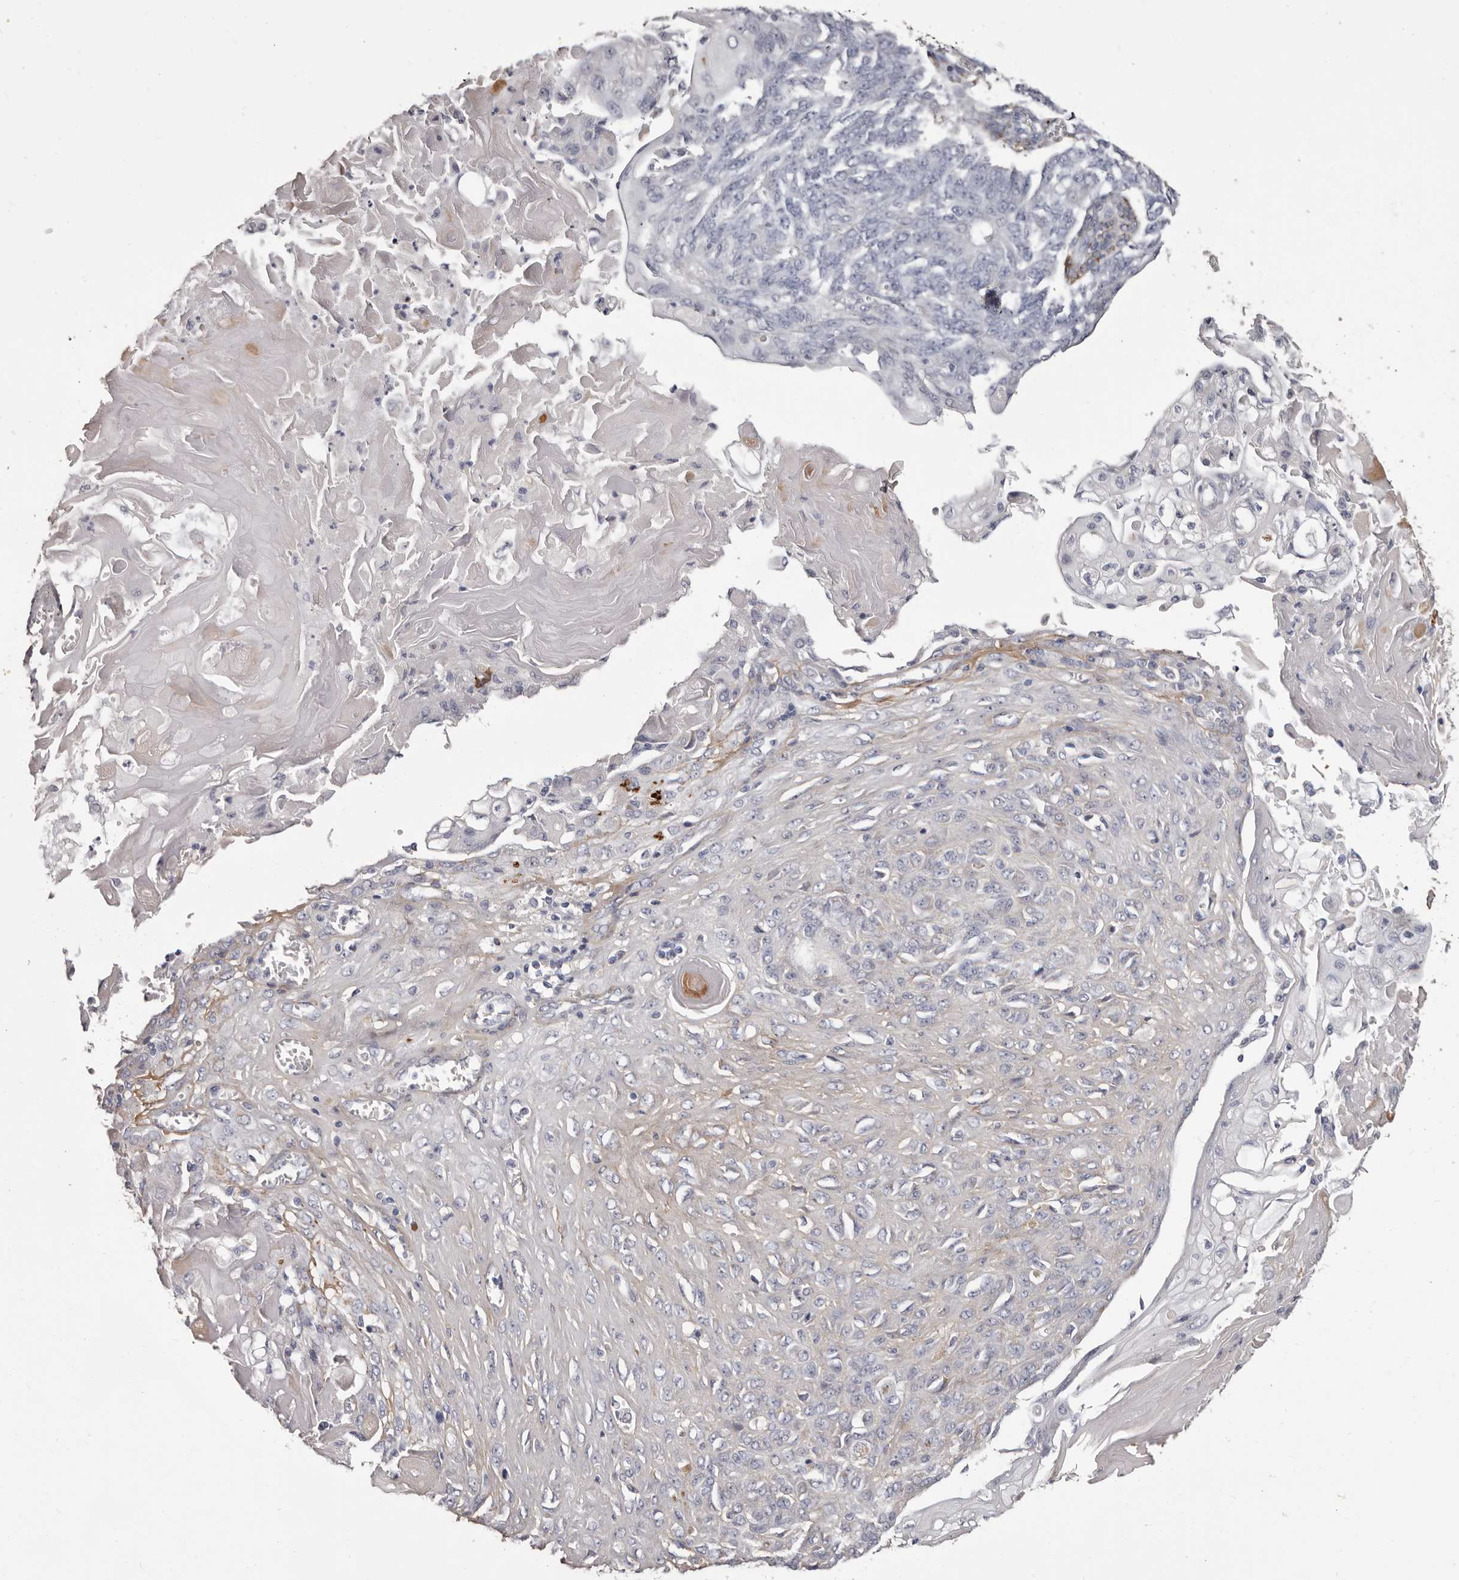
{"staining": {"intensity": "negative", "quantity": "none", "location": "none"}, "tissue": "endometrial cancer", "cell_type": "Tumor cells", "image_type": "cancer", "snomed": [{"axis": "morphology", "description": "Adenocarcinoma, NOS"}, {"axis": "topography", "description": "Endometrium"}], "caption": "Endometrial cancer (adenocarcinoma) was stained to show a protein in brown. There is no significant staining in tumor cells.", "gene": "COL6A1", "patient": {"sex": "female", "age": 32}}